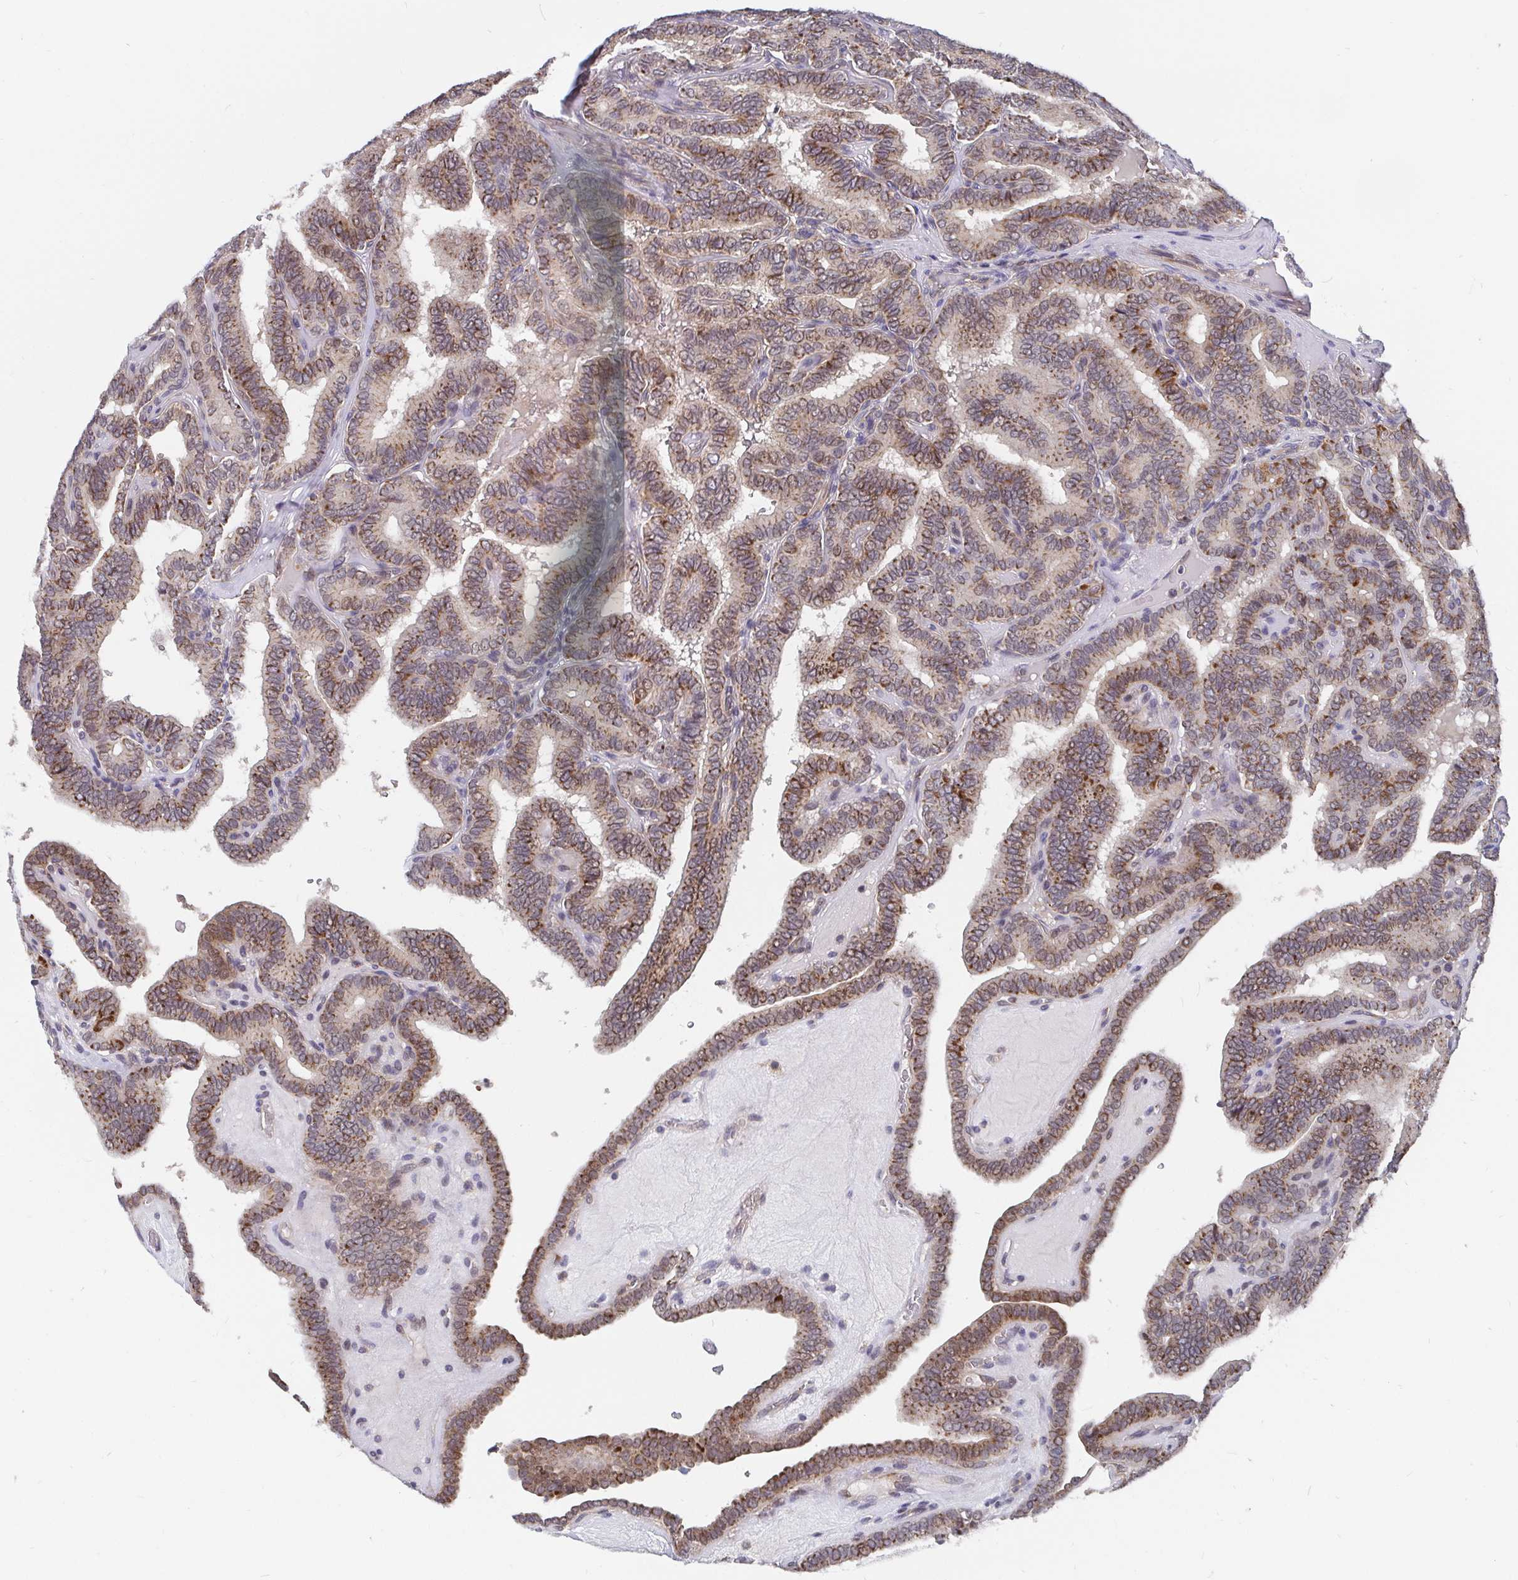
{"staining": {"intensity": "moderate", "quantity": ">75%", "location": "cytoplasmic/membranous"}, "tissue": "thyroid cancer", "cell_type": "Tumor cells", "image_type": "cancer", "snomed": [{"axis": "morphology", "description": "Papillary adenocarcinoma, NOS"}, {"axis": "topography", "description": "Thyroid gland"}], "caption": "A brown stain labels moderate cytoplasmic/membranous expression of a protein in papillary adenocarcinoma (thyroid) tumor cells.", "gene": "PDF", "patient": {"sex": "female", "age": 21}}